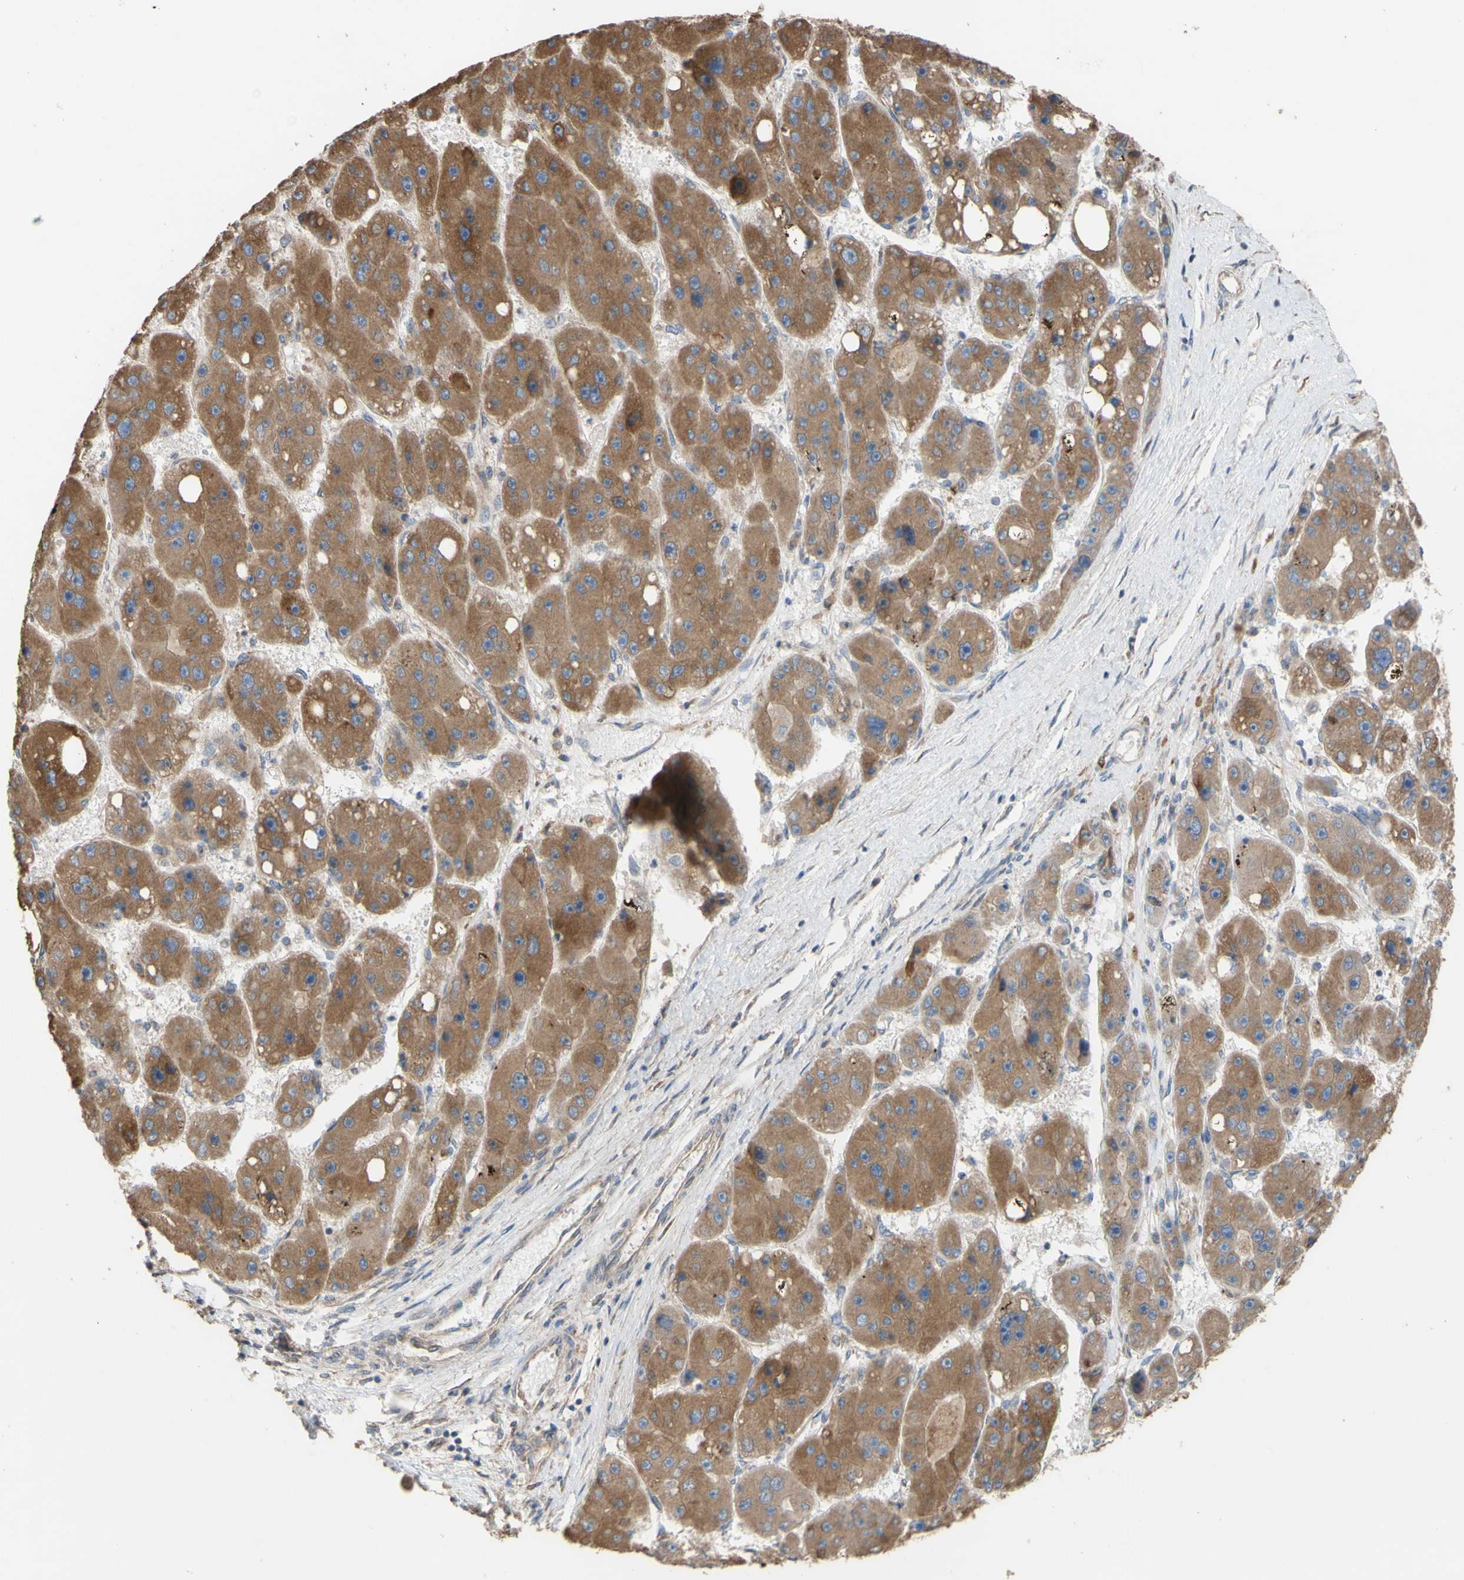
{"staining": {"intensity": "moderate", "quantity": ">75%", "location": "cytoplasmic/membranous"}, "tissue": "liver cancer", "cell_type": "Tumor cells", "image_type": "cancer", "snomed": [{"axis": "morphology", "description": "Carcinoma, Hepatocellular, NOS"}, {"axis": "topography", "description": "Liver"}], "caption": "Liver hepatocellular carcinoma tissue exhibits moderate cytoplasmic/membranous staining in approximately >75% of tumor cells, visualized by immunohistochemistry.", "gene": "NECTIN3", "patient": {"sex": "female", "age": 61}}